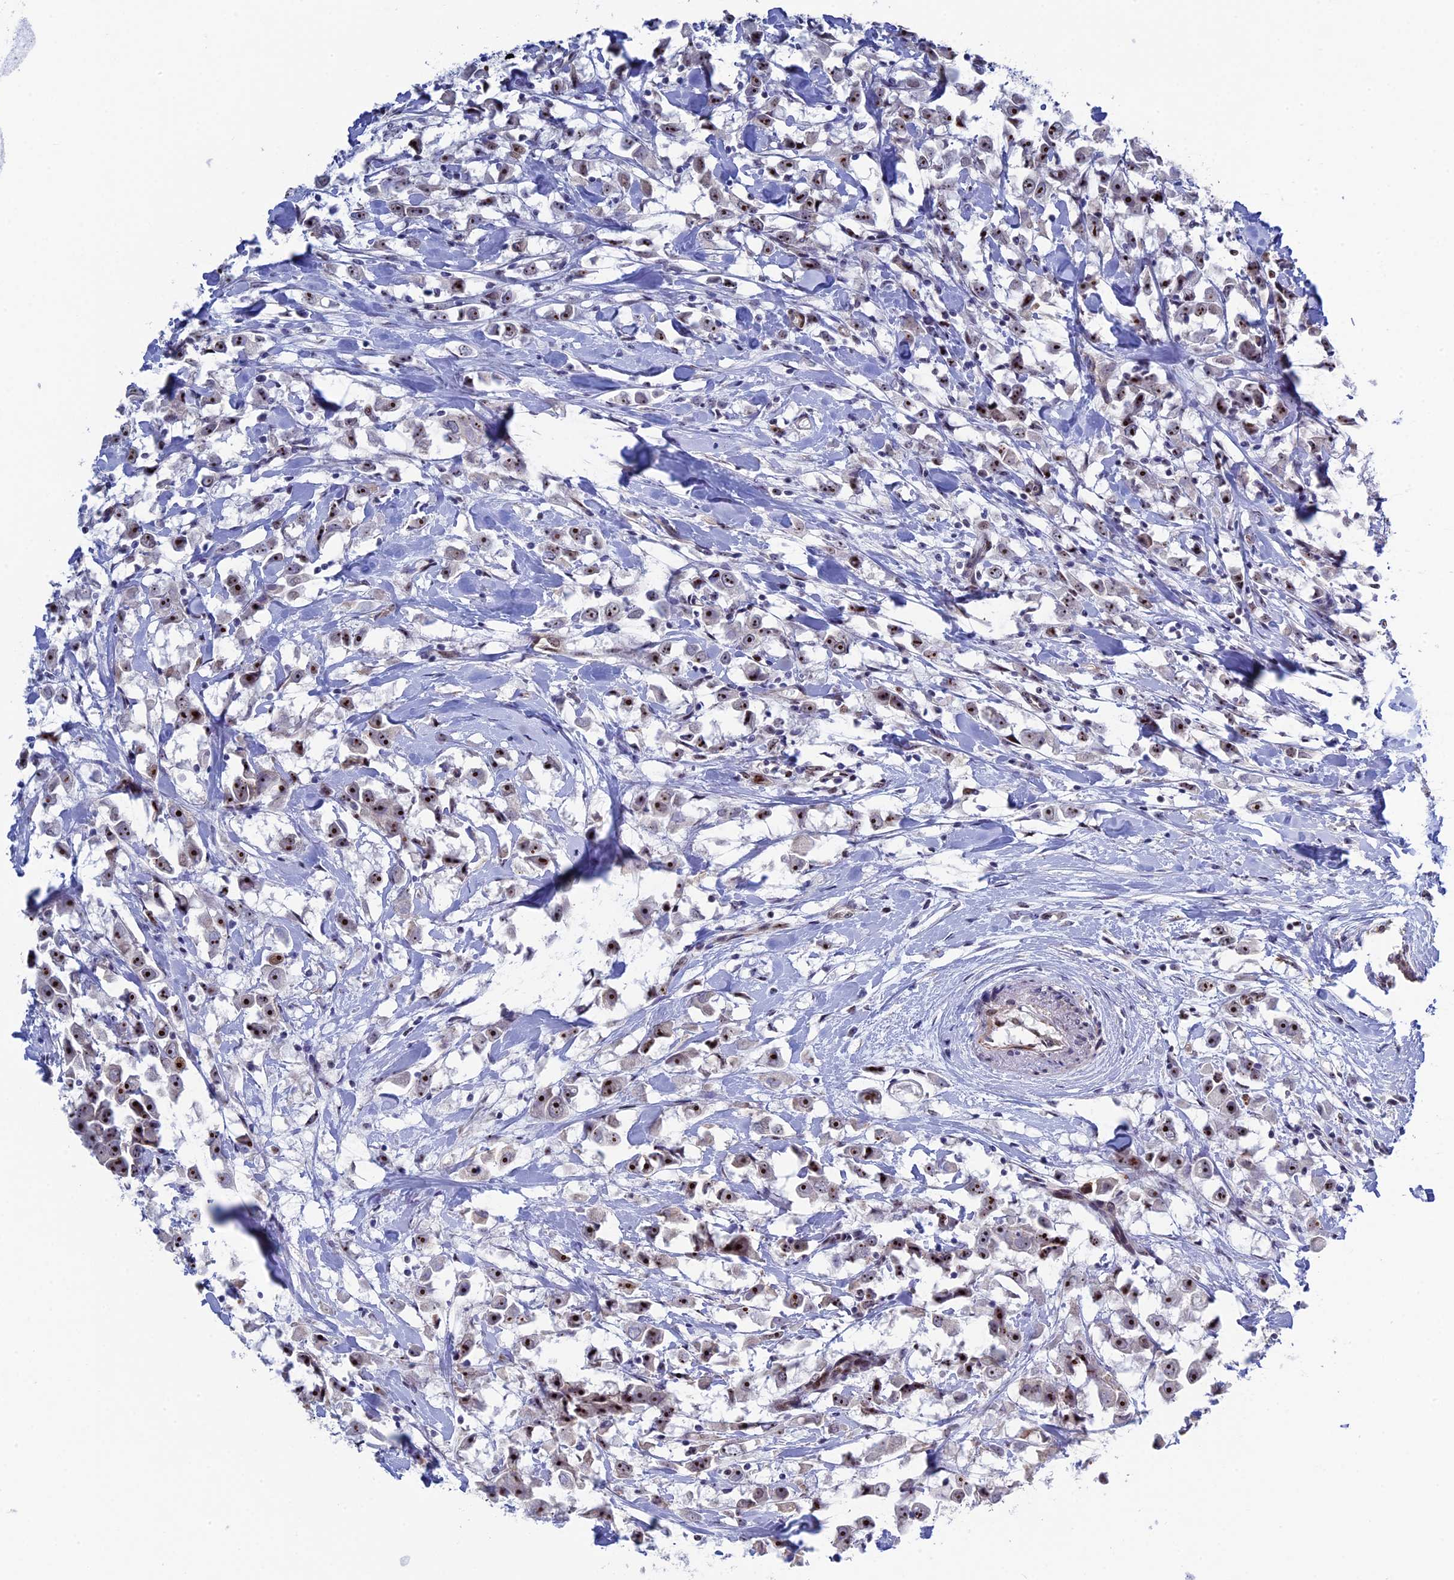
{"staining": {"intensity": "moderate", "quantity": ">75%", "location": "nuclear"}, "tissue": "breast cancer", "cell_type": "Tumor cells", "image_type": "cancer", "snomed": [{"axis": "morphology", "description": "Duct carcinoma"}, {"axis": "topography", "description": "Breast"}], "caption": "A brown stain shows moderate nuclear staining of a protein in human breast cancer tumor cells. The staining was performed using DAB (3,3'-diaminobenzidine), with brown indicating positive protein expression. Nuclei are stained blue with hematoxylin.", "gene": "CCDC86", "patient": {"sex": "female", "age": 61}}